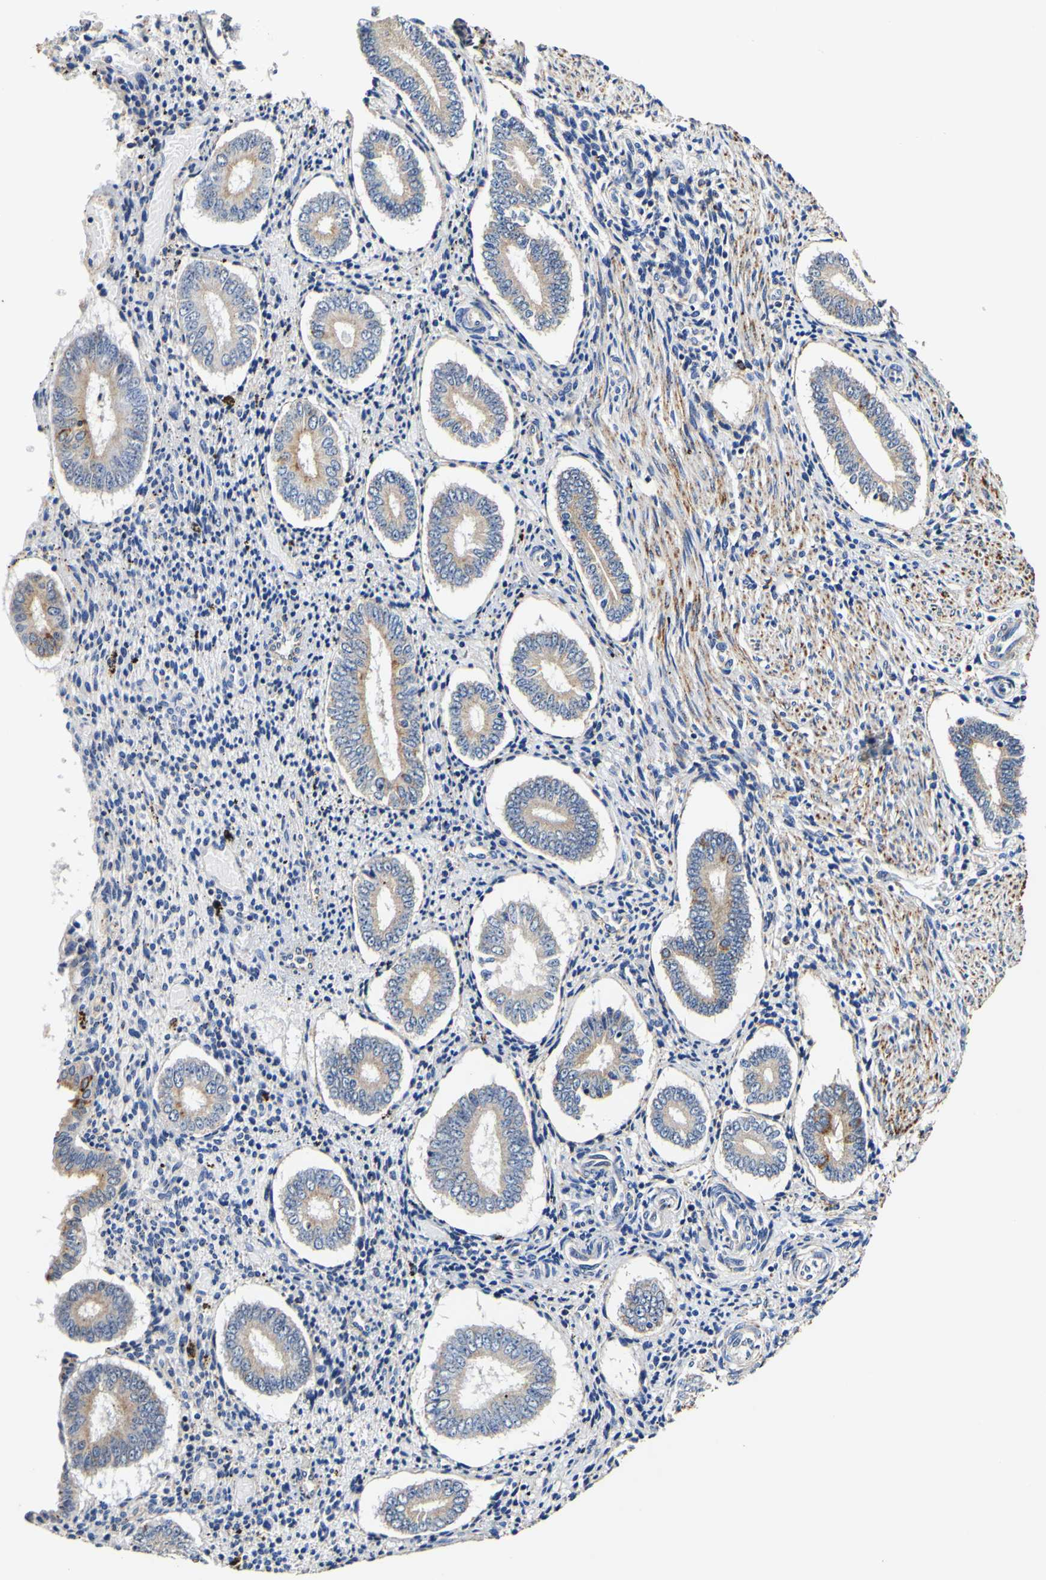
{"staining": {"intensity": "negative", "quantity": "none", "location": "none"}, "tissue": "endometrium", "cell_type": "Cells in endometrial stroma", "image_type": "normal", "snomed": [{"axis": "morphology", "description": "Normal tissue, NOS"}, {"axis": "topography", "description": "Endometrium"}], "caption": "Immunohistochemistry image of unremarkable endometrium: human endometrium stained with DAB shows no significant protein staining in cells in endometrial stroma. (DAB immunohistochemistry, high magnification).", "gene": "CAMK4", "patient": {"sex": "female", "age": 42}}